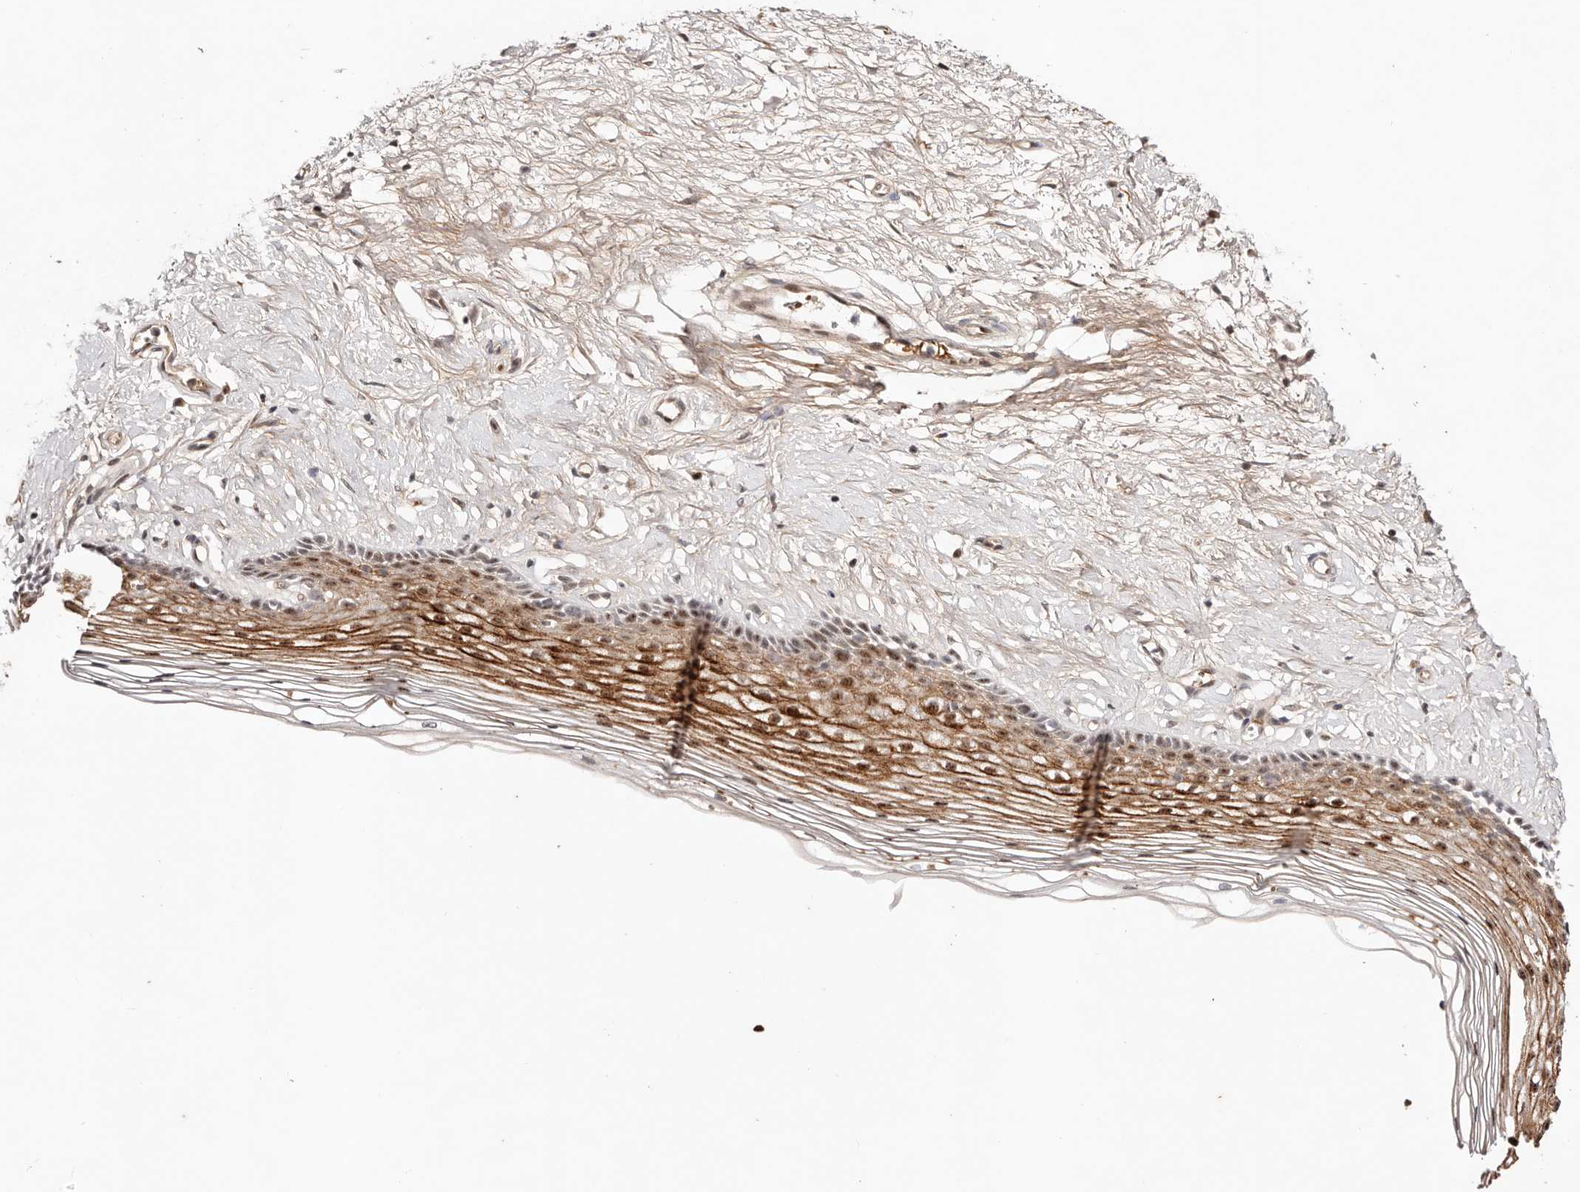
{"staining": {"intensity": "moderate", "quantity": "25%-75%", "location": "cytoplasmic/membranous,nuclear"}, "tissue": "vagina", "cell_type": "Squamous epithelial cells", "image_type": "normal", "snomed": [{"axis": "morphology", "description": "Normal tissue, NOS"}, {"axis": "topography", "description": "Vagina"}], "caption": "The histopathology image reveals a brown stain indicating the presence of a protein in the cytoplasmic/membranous,nuclear of squamous epithelial cells in vagina. Using DAB (3,3'-diaminobenzidine) (brown) and hematoxylin (blue) stains, captured at high magnification using brightfield microscopy.", "gene": "WRN", "patient": {"sex": "female", "age": 46}}